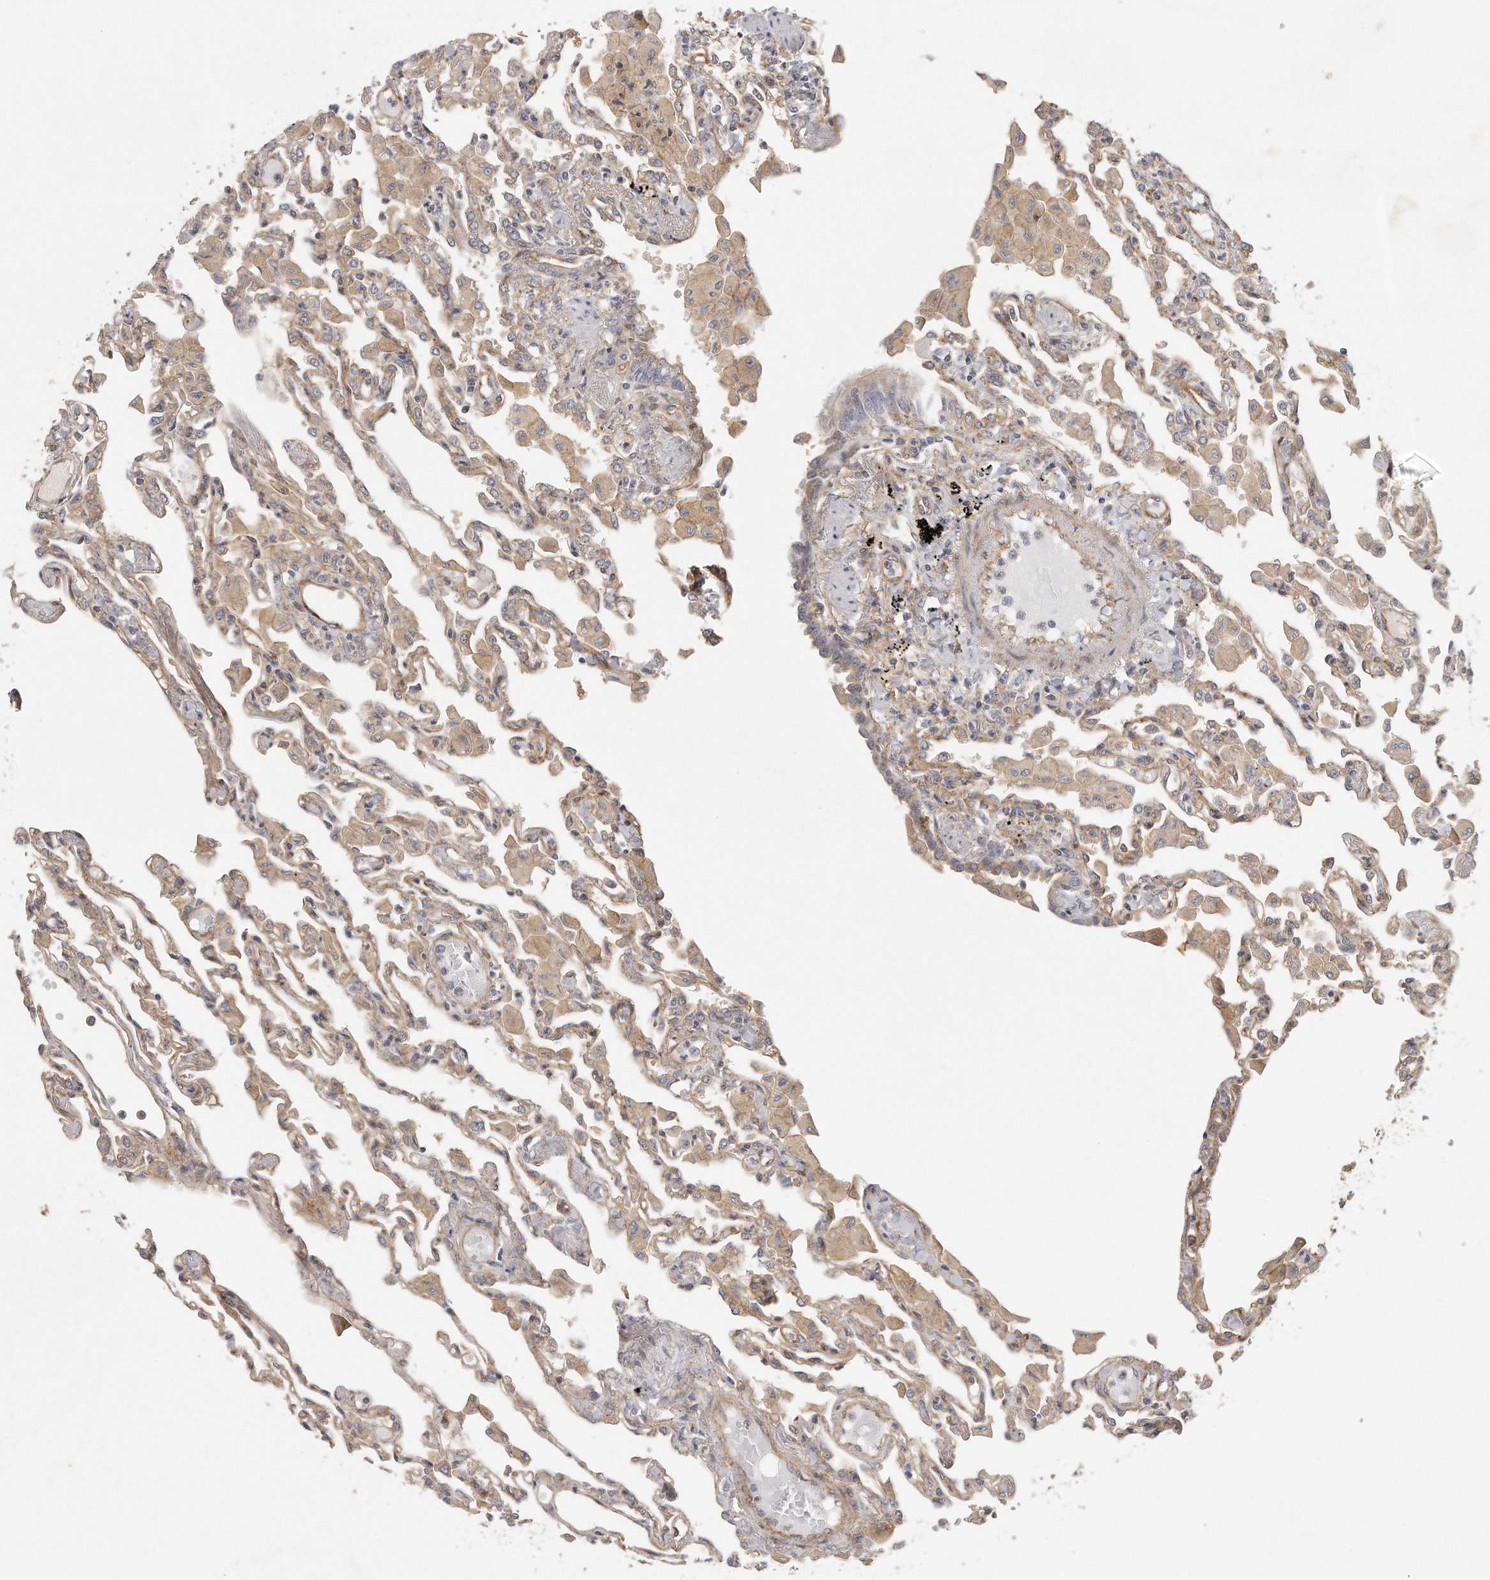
{"staining": {"intensity": "moderate", "quantity": "25%-75%", "location": "cytoplasmic/membranous"}, "tissue": "lung", "cell_type": "Alveolar cells", "image_type": "normal", "snomed": [{"axis": "morphology", "description": "Normal tissue, NOS"}, {"axis": "topography", "description": "Bronchus"}, {"axis": "topography", "description": "Lung"}], "caption": "Alveolar cells demonstrate medium levels of moderate cytoplasmic/membranous expression in about 25%-75% of cells in normal lung.", "gene": "MTERF4", "patient": {"sex": "female", "age": 49}}